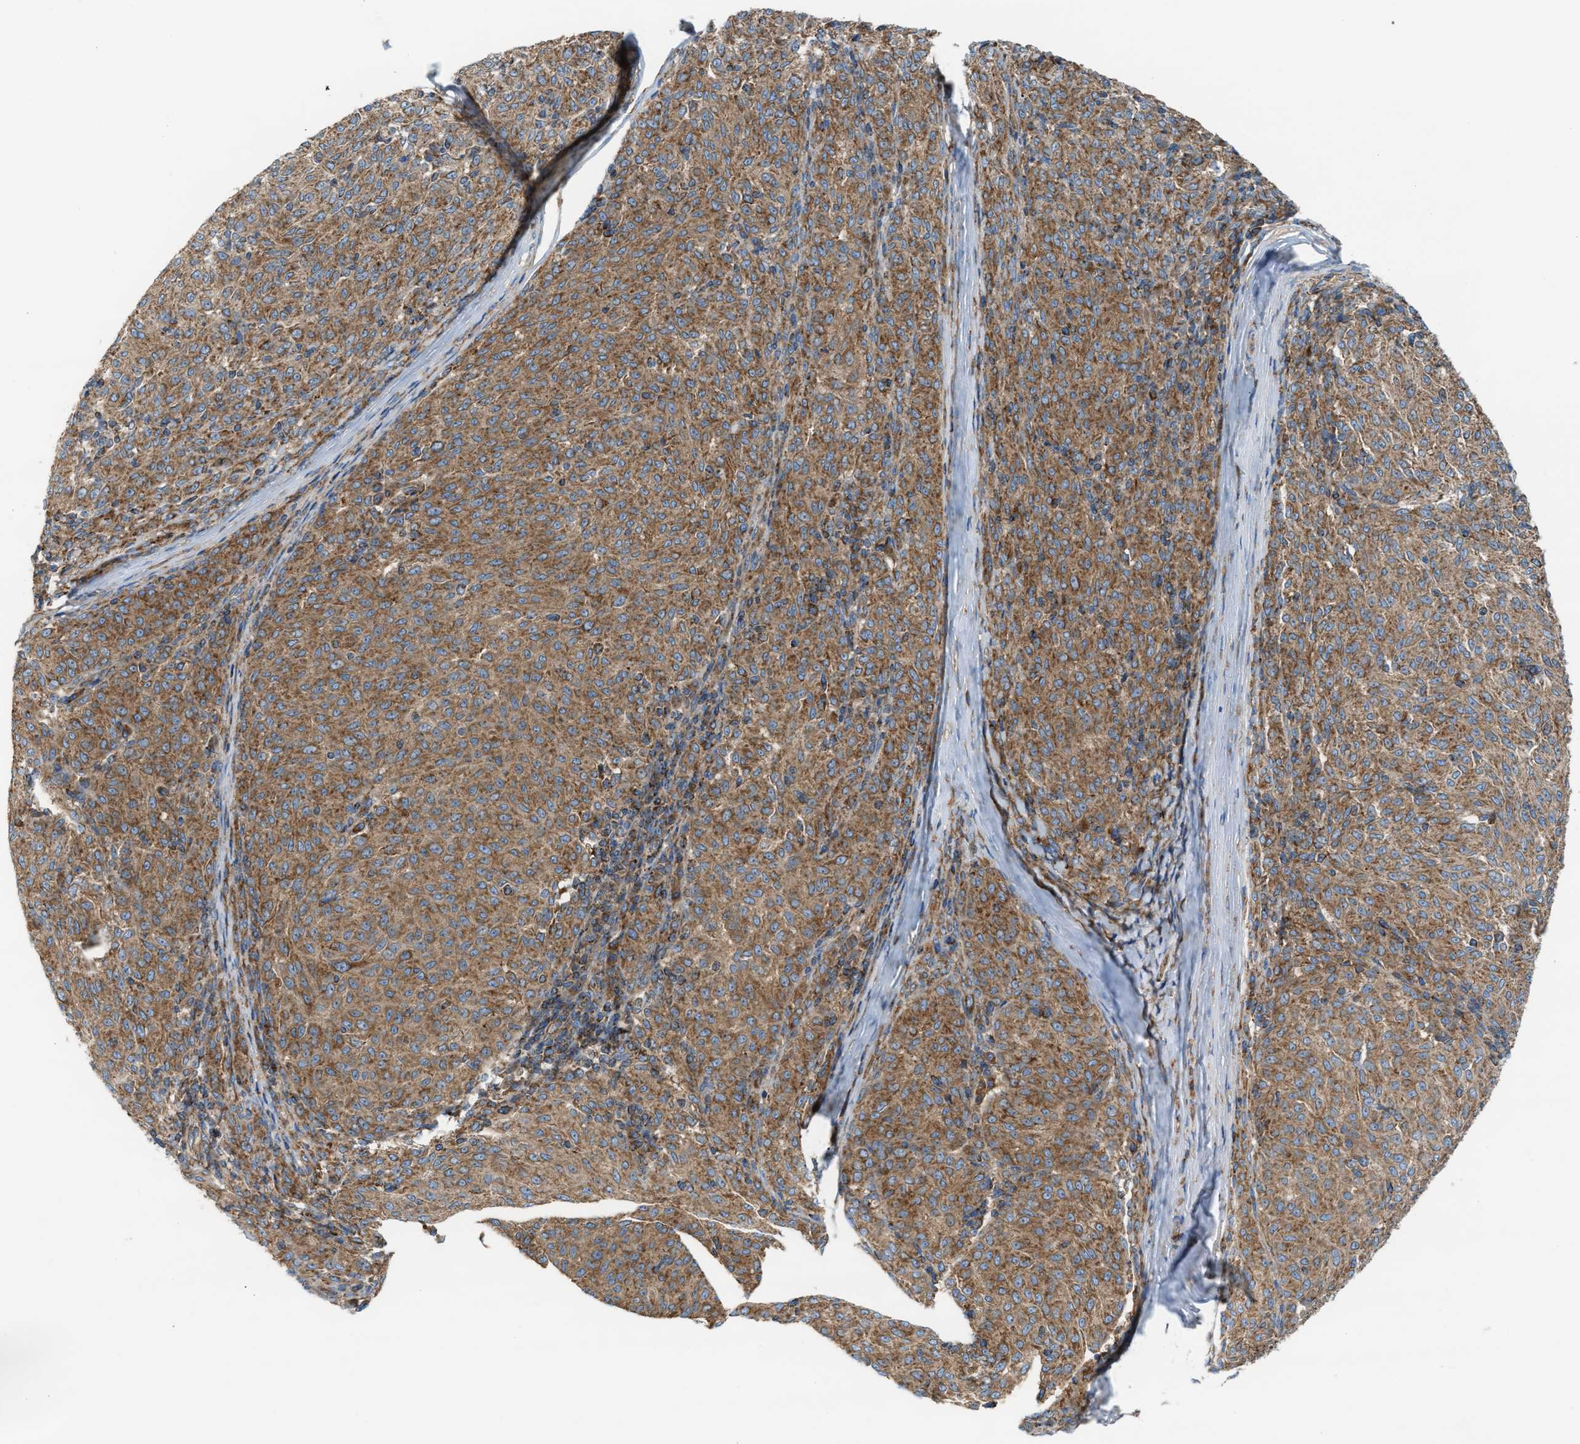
{"staining": {"intensity": "moderate", "quantity": ">75%", "location": "cytoplasmic/membranous"}, "tissue": "melanoma", "cell_type": "Tumor cells", "image_type": "cancer", "snomed": [{"axis": "morphology", "description": "Malignant melanoma, NOS"}, {"axis": "topography", "description": "Skin"}], "caption": "Malignant melanoma stained for a protein shows moderate cytoplasmic/membranous positivity in tumor cells.", "gene": "TBC1D15", "patient": {"sex": "female", "age": 72}}